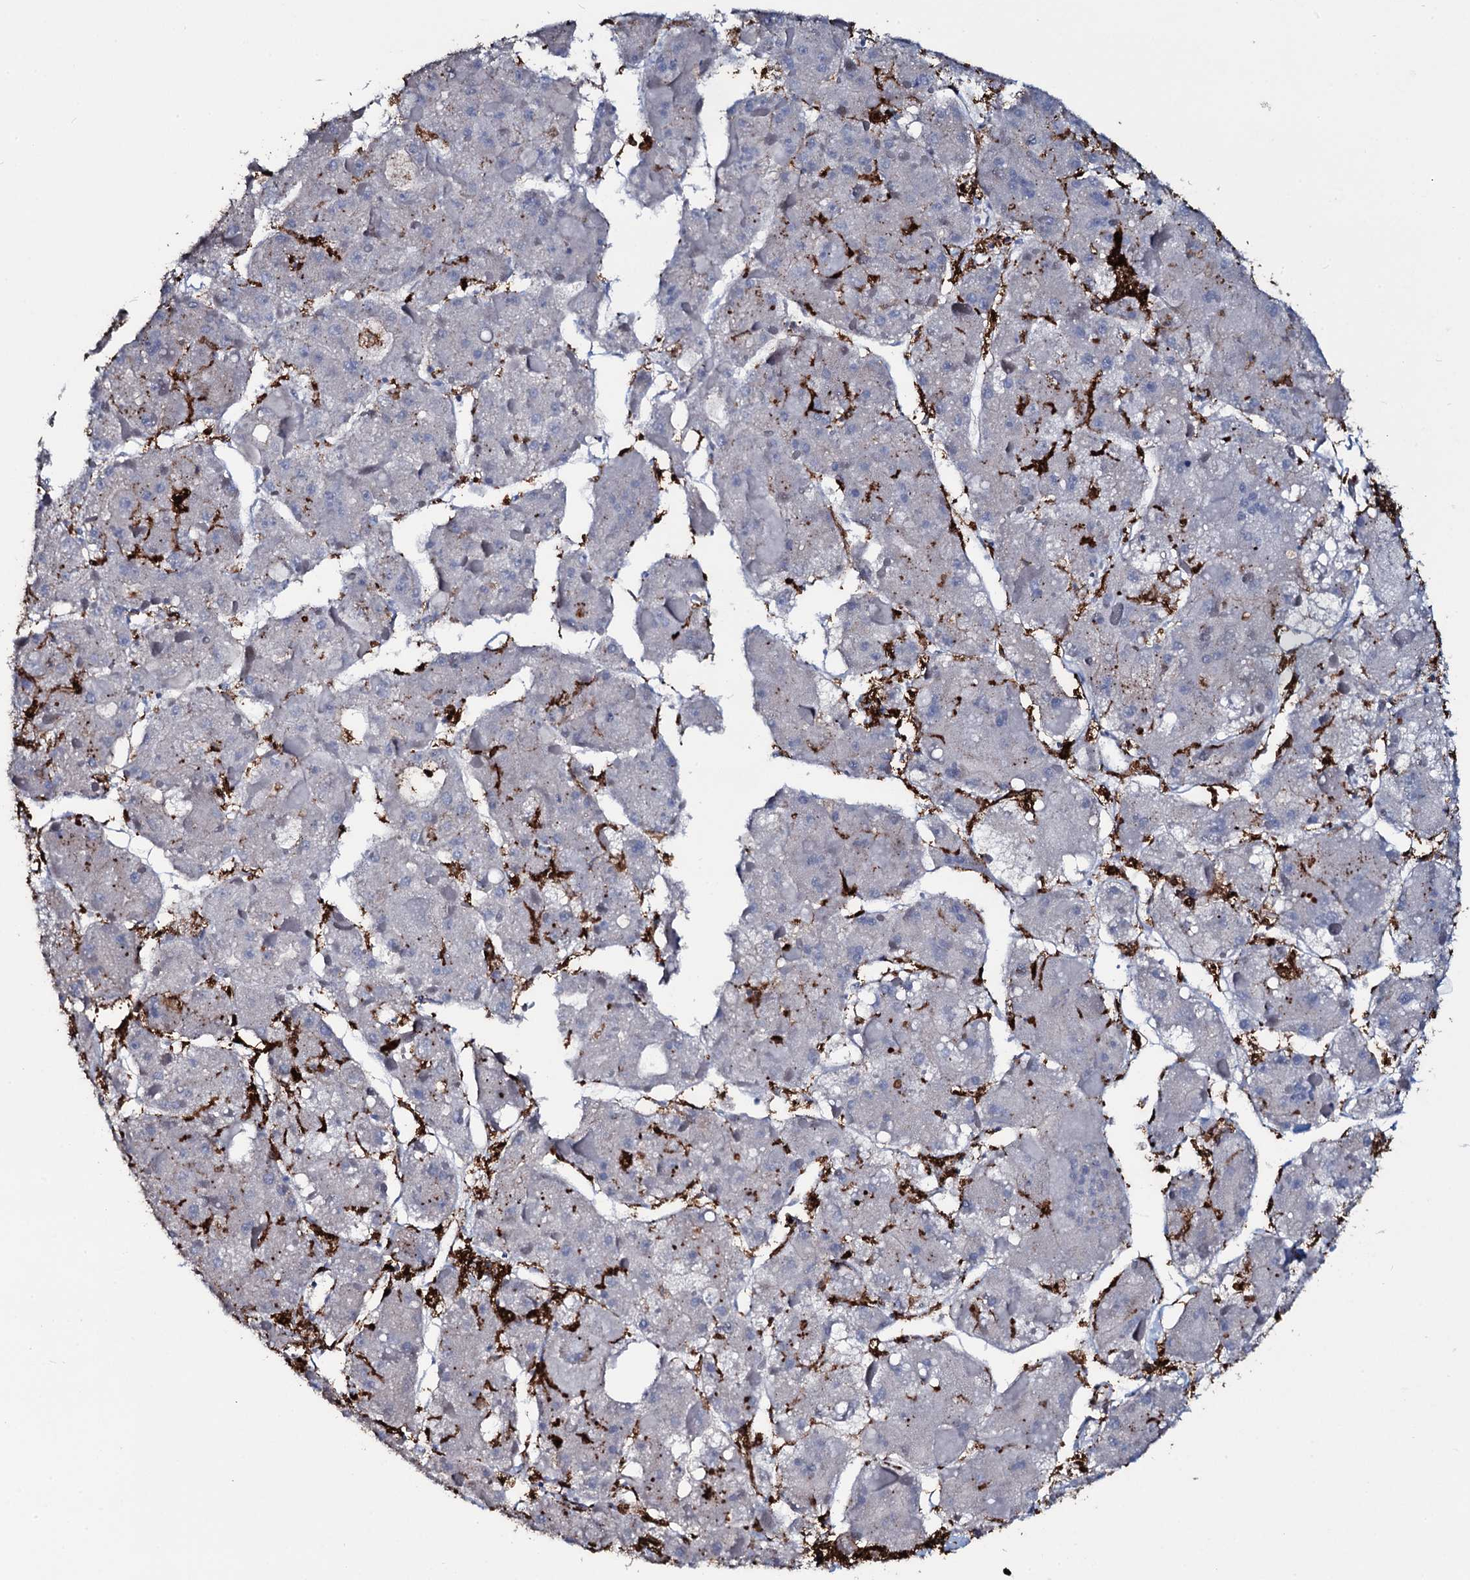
{"staining": {"intensity": "negative", "quantity": "none", "location": "none"}, "tissue": "liver cancer", "cell_type": "Tumor cells", "image_type": "cancer", "snomed": [{"axis": "morphology", "description": "Carcinoma, Hepatocellular, NOS"}, {"axis": "topography", "description": "Liver"}], "caption": "Liver cancer stained for a protein using immunohistochemistry demonstrates no expression tumor cells.", "gene": "OSBPL2", "patient": {"sex": "female", "age": 73}}